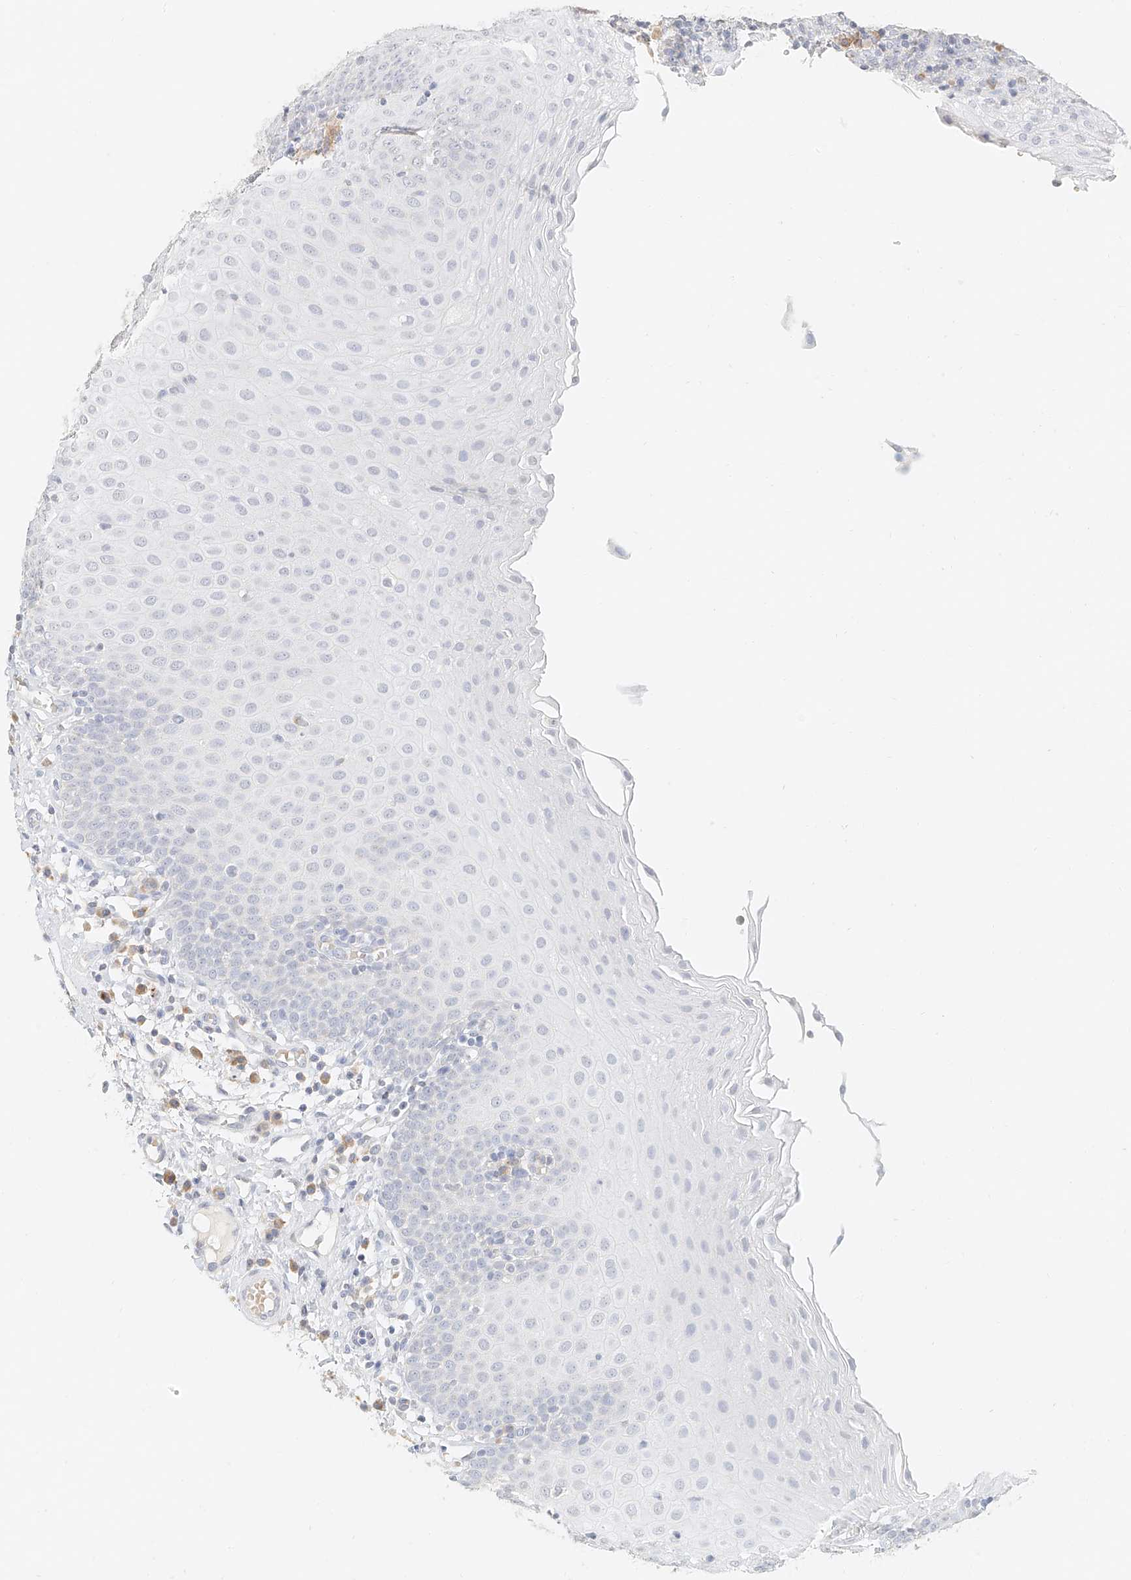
{"staining": {"intensity": "negative", "quantity": "none", "location": "none"}, "tissue": "tonsil", "cell_type": "Germinal center cells", "image_type": "normal", "snomed": [{"axis": "morphology", "description": "Normal tissue, NOS"}, {"axis": "topography", "description": "Tonsil"}], "caption": "IHC micrograph of unremarkable tonsil: human tonsil stained with DAB shows no significant protein positivity in germinal center cells.", "gene": "CXorf58", "patient": {"sex": "female", "age": 19}}